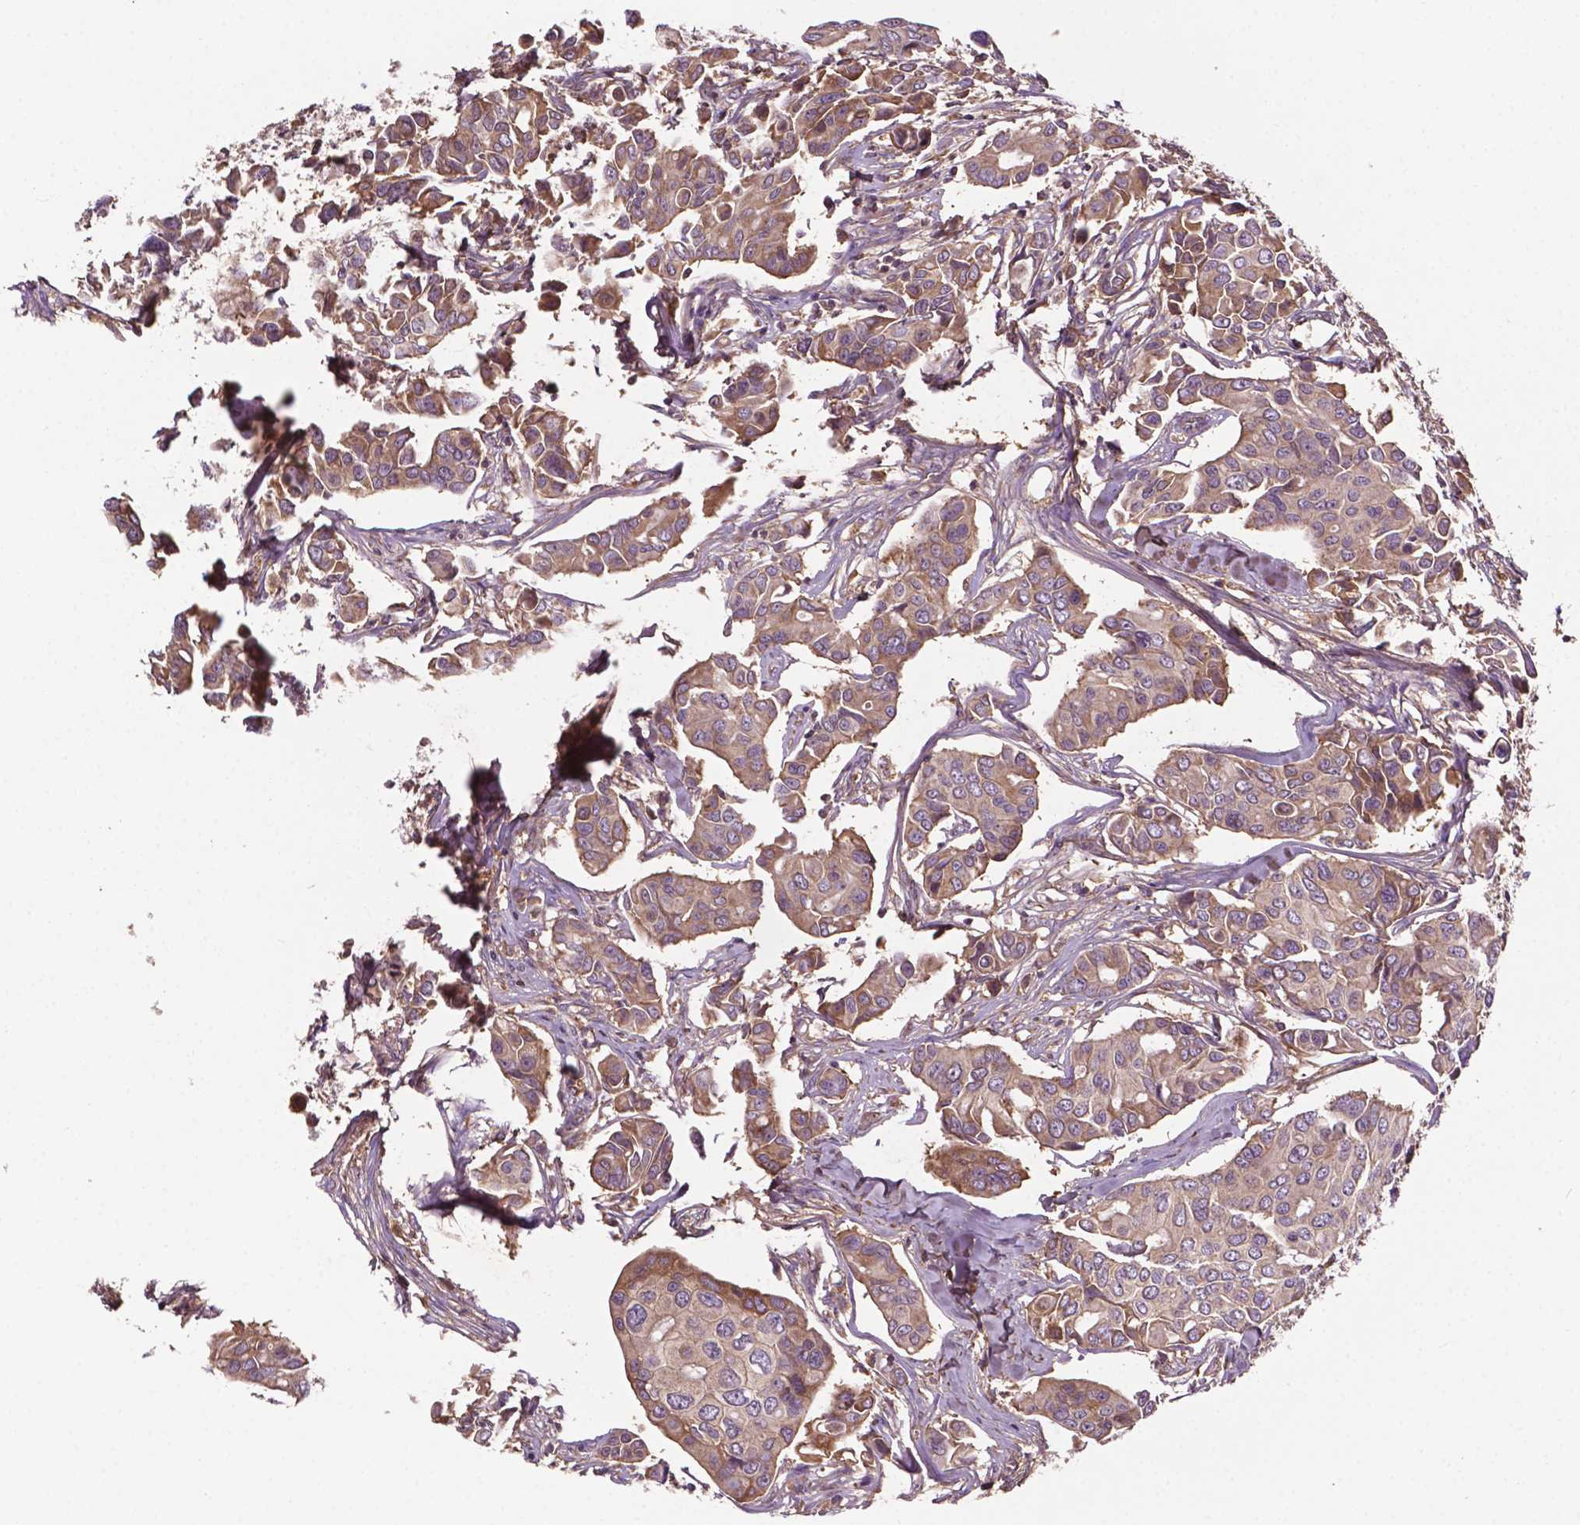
{"staining": {"intensity": "weak", "quantity": ">75%", "location": "cytoplasmic/membranous"}, "tissue": "breast cancer", "cell_type": "Tumor cells", "image_type": "cancer", "snomed": [{"axis": "morphology", "description": "Duct carcinoma"}, {"axis": "topography", "description": "Breast"}], "caption": "High-magnification brightfield microscopy of invasive ductal carcinoma (breast) stained with DAB (brown) and counterstained with hematoxylin (blue). tumor cells exhibit weak cytoplasmic/membranous positivity is present in about>75% of cells.", "gene": "GJA9", "patient": {"sex": "female", "age": 54}}